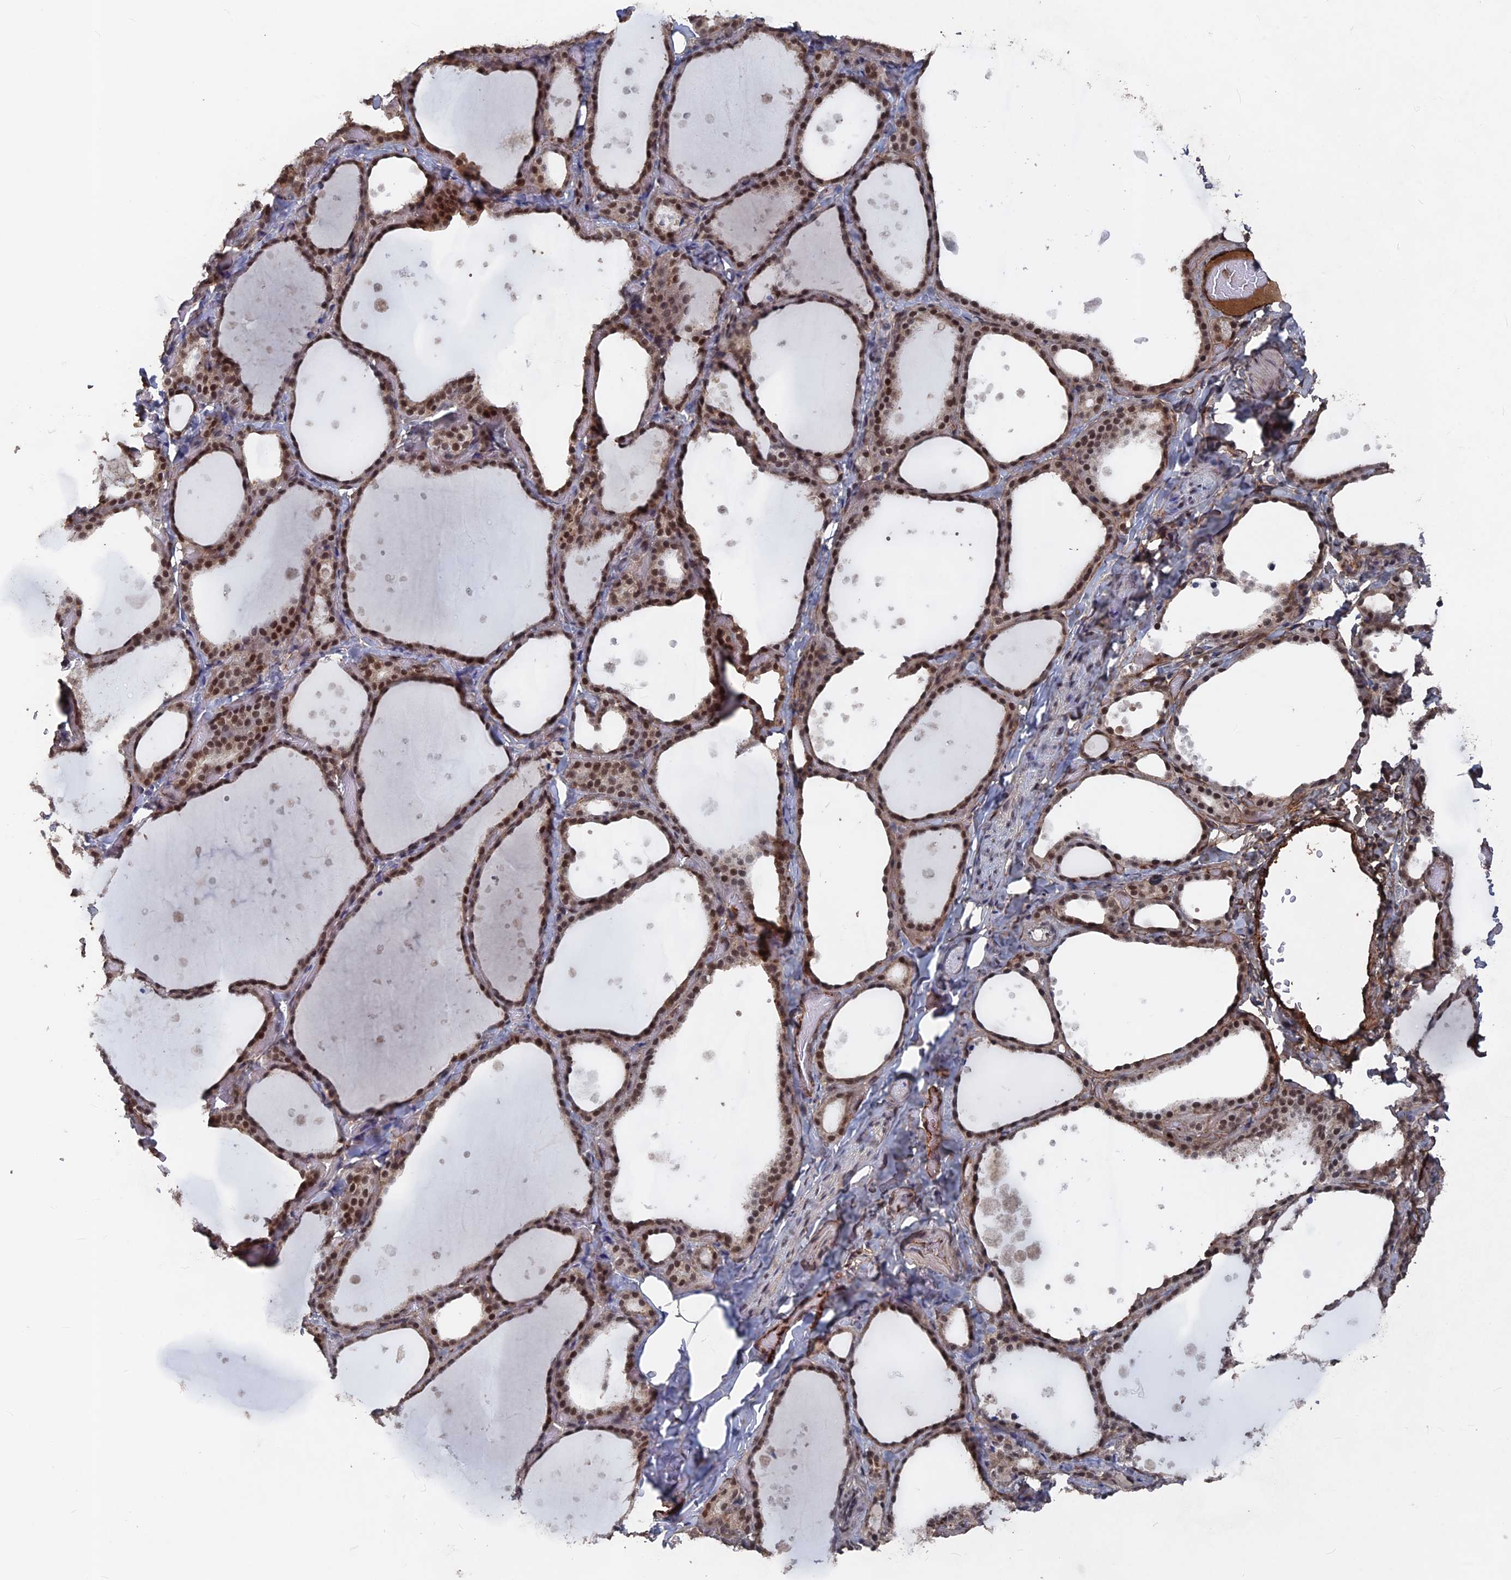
{"staining": {"intensity": "moderate", "quantity": ">75%", "location": "cytoplasmic/membranous,nuclear"}, "tissue": "thyroid gland", "cell_type": "Glandular cells", "image_type": "normal", "snomed": [{"axis": "morphology", "description": "Normal tissue, NOS"}, {"axis": "topography", "description": "Thyroid gland"}], "caption": "The histopathology image demonstrates immunohistochemical staining of unremarkable thyroid gland. There is moderate cytoplasmic/membranous,nuclear expression is appreciated in about >75% of glandular cells.", "gene": "SH3D21", "patient": {"sex": "female", "age": 44}}